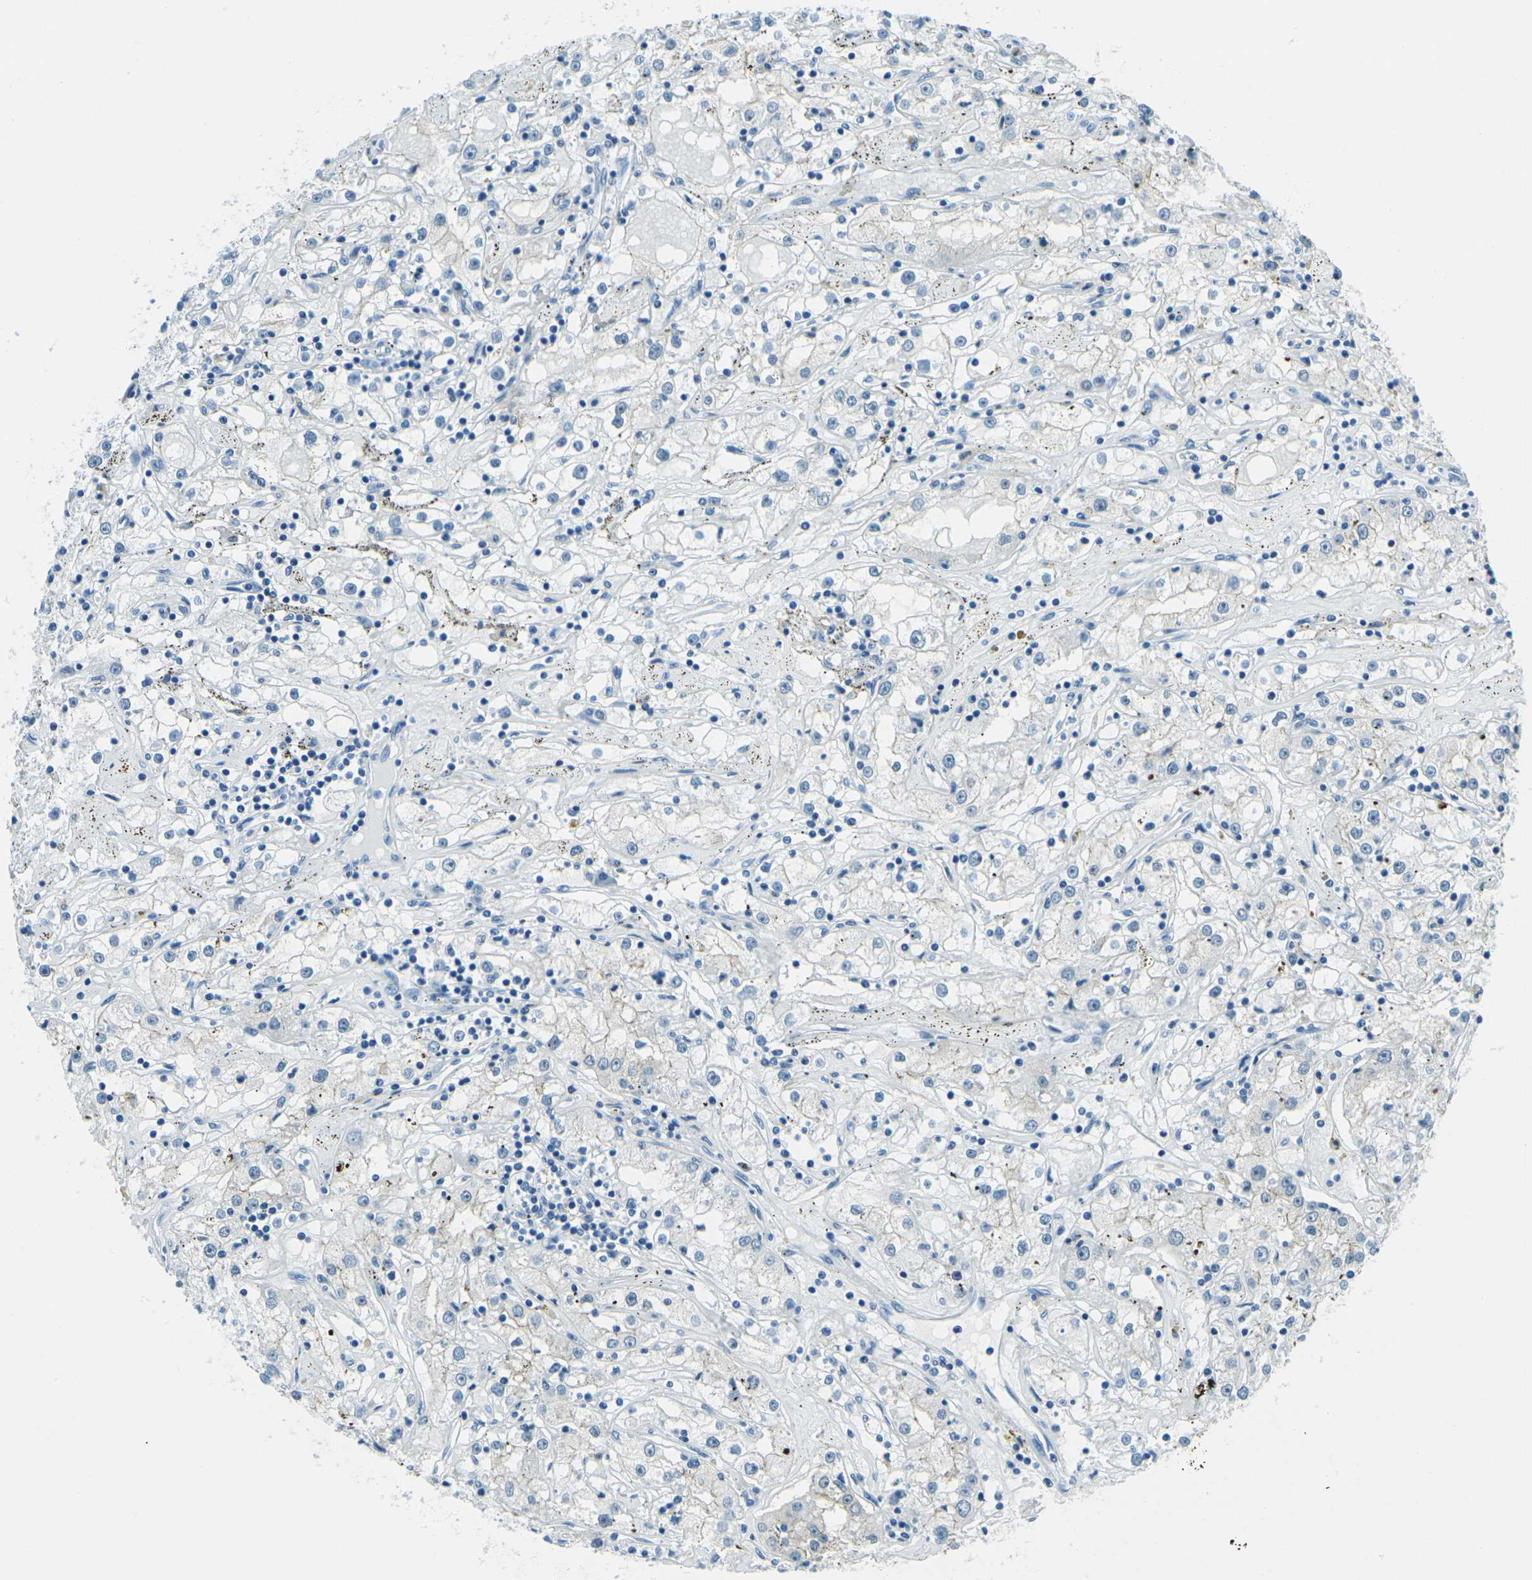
{"staining": {"intensity": "negative", "quantity": "none", "location": "none"}, "tissue": "renal cancer", "cell_type": "Tumor cells", "image_type": "cancer", "snomed": [{"axis": "morphology", "description": "Adenocarcinoma, NOS"}, {"axis": "topography", "description": "Kidney"}], "caption": "This is a image of IHC staining of adenocarcinoma (renal), which shows no staining in tumor cells.", "gene": "OCLN", "patient": {"sex": "male", "age": 56}}